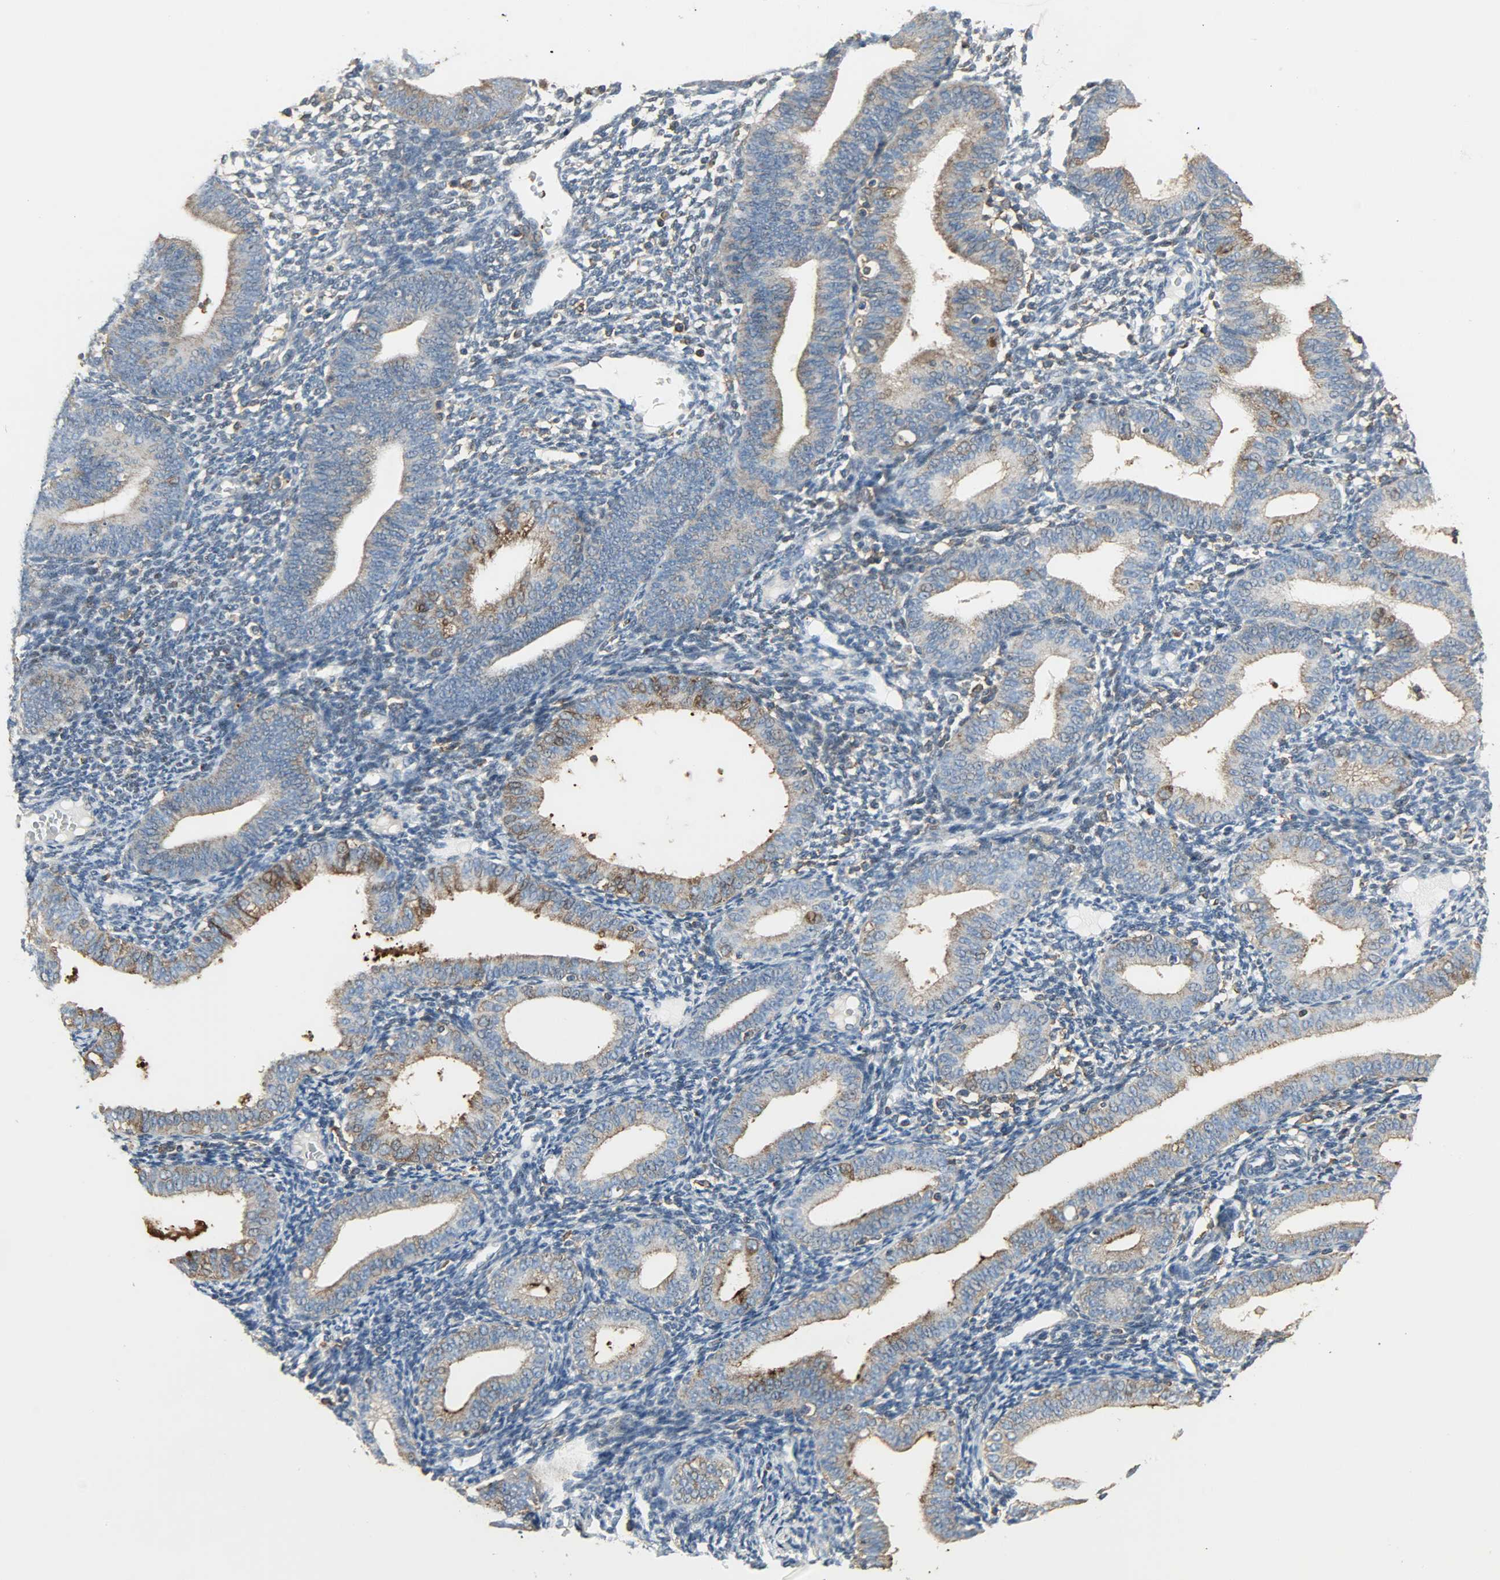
{"staining": {"intensity": "negative", "quantity": "none", "location": "none"}, "tissue": "endometrium", "cell_type": "Cells in endometrial stroma", "image_type": "normal", "snomed": [{"axis": "morphology", "description": "Normal tissue, NOS"}, {"axis": "topography", "description": "Endometrium"}], "caption": "DAB immunohistochemical staining of unremarkable endometrium demonstrates no significant staining in cells in endometrial stroma.", "gene": "DNAJA4", "patient": {"sex": "female", "age": 61}}